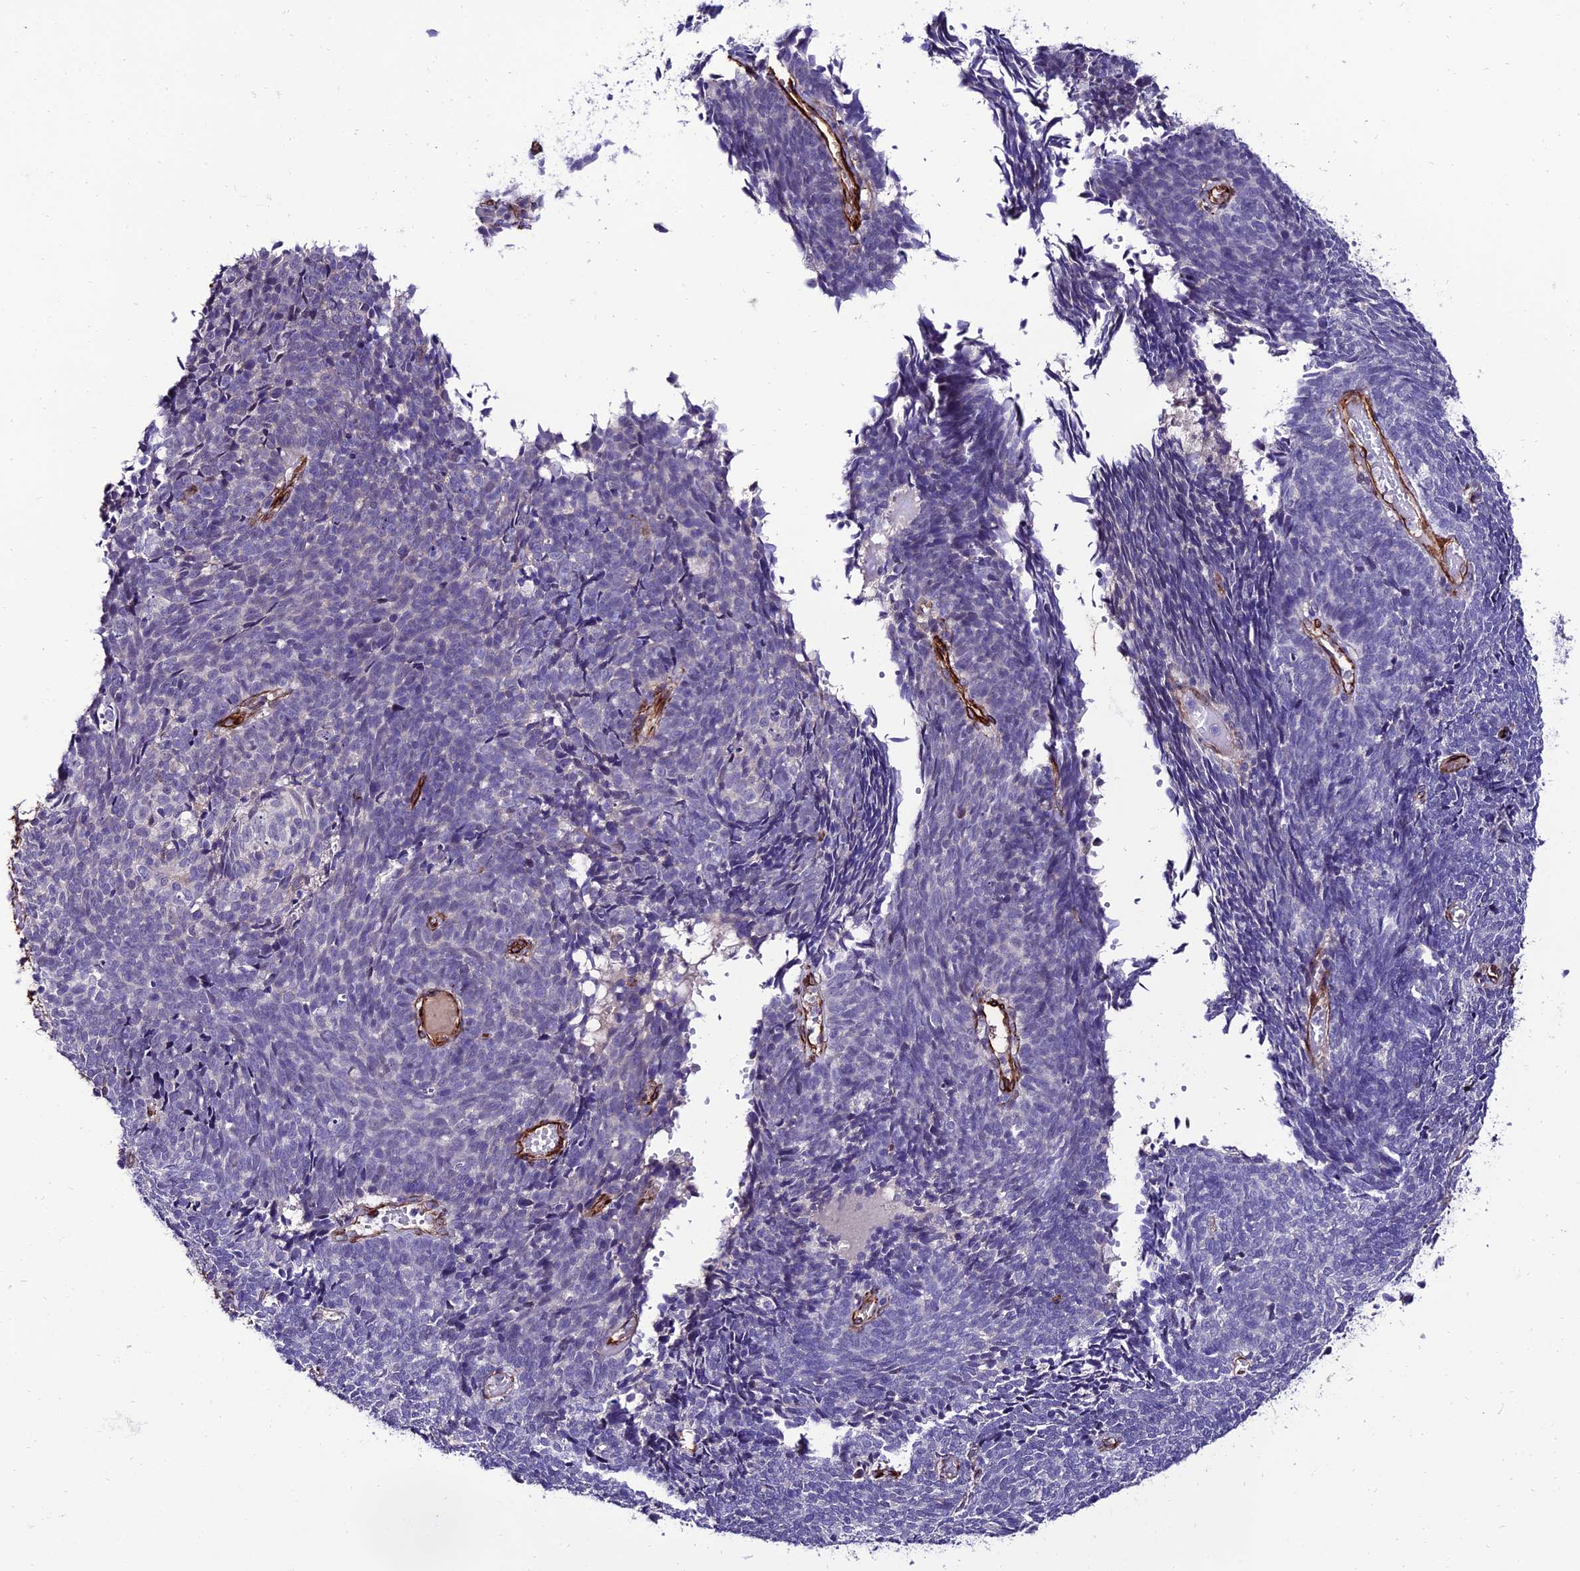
{"staining": {"intensity": "negative", "quantity": "none", "location": "none"}, "tissue": "cervical cancer", "cell_type": "Tumor cells", "image_type": "cancer", "snomed": [{"axis": "morphology", "description": "Squamous cell carcinoma, NOS"}, {"axis": "topography", "description": "Cervix"}], "caption": "Cervical squamous cell carcinoma was stained to show a protein in brown. There is no significant staining in tumor cells. (DAB (3,3'-diaminobenzidine) immunohistochemistry (IHC) with hematoxylin counter stain).", "gene": "ALDH3B2", "patient": {"sex": "female", "age": 39}}